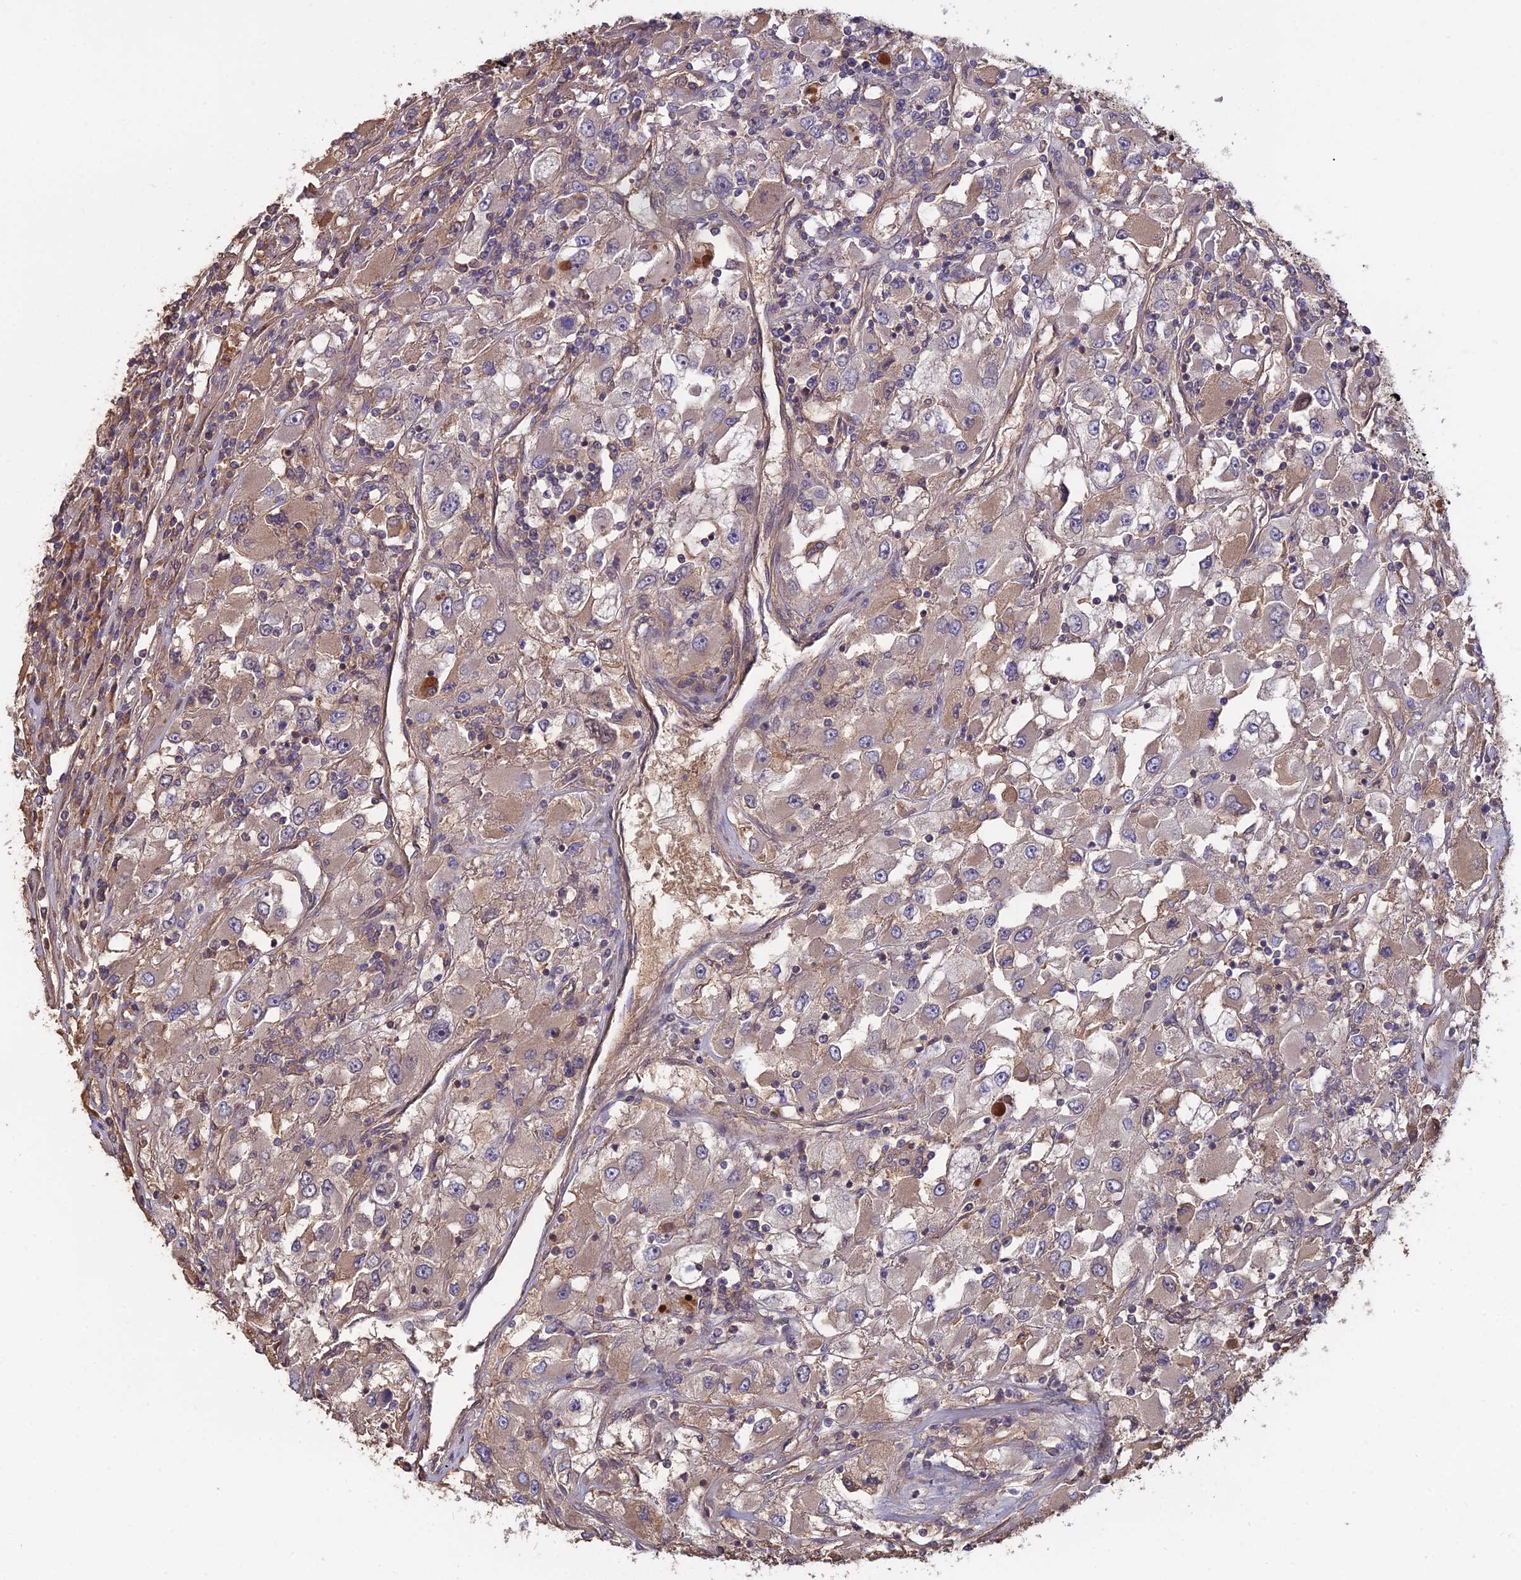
{"staining": {"intensity": "weak", "quantity": "<25%", "location": "cytoplasmic/membranous"}, "tissue": "renal cancer", "cell_type": "Tumor cells", "image_type": "cancer", "snomed": [{"axis": "morphology", "description": "Adenocarcinoma, NOS"}, {"axis": "topography", "description": "Kidney"}], "caption": "This is an immunohistochemistry photomicrograph of human renal cancer. There is no expression in tumor cells.", "gene": "GALR2", "patient": {"sex": "female", "age": 52}}